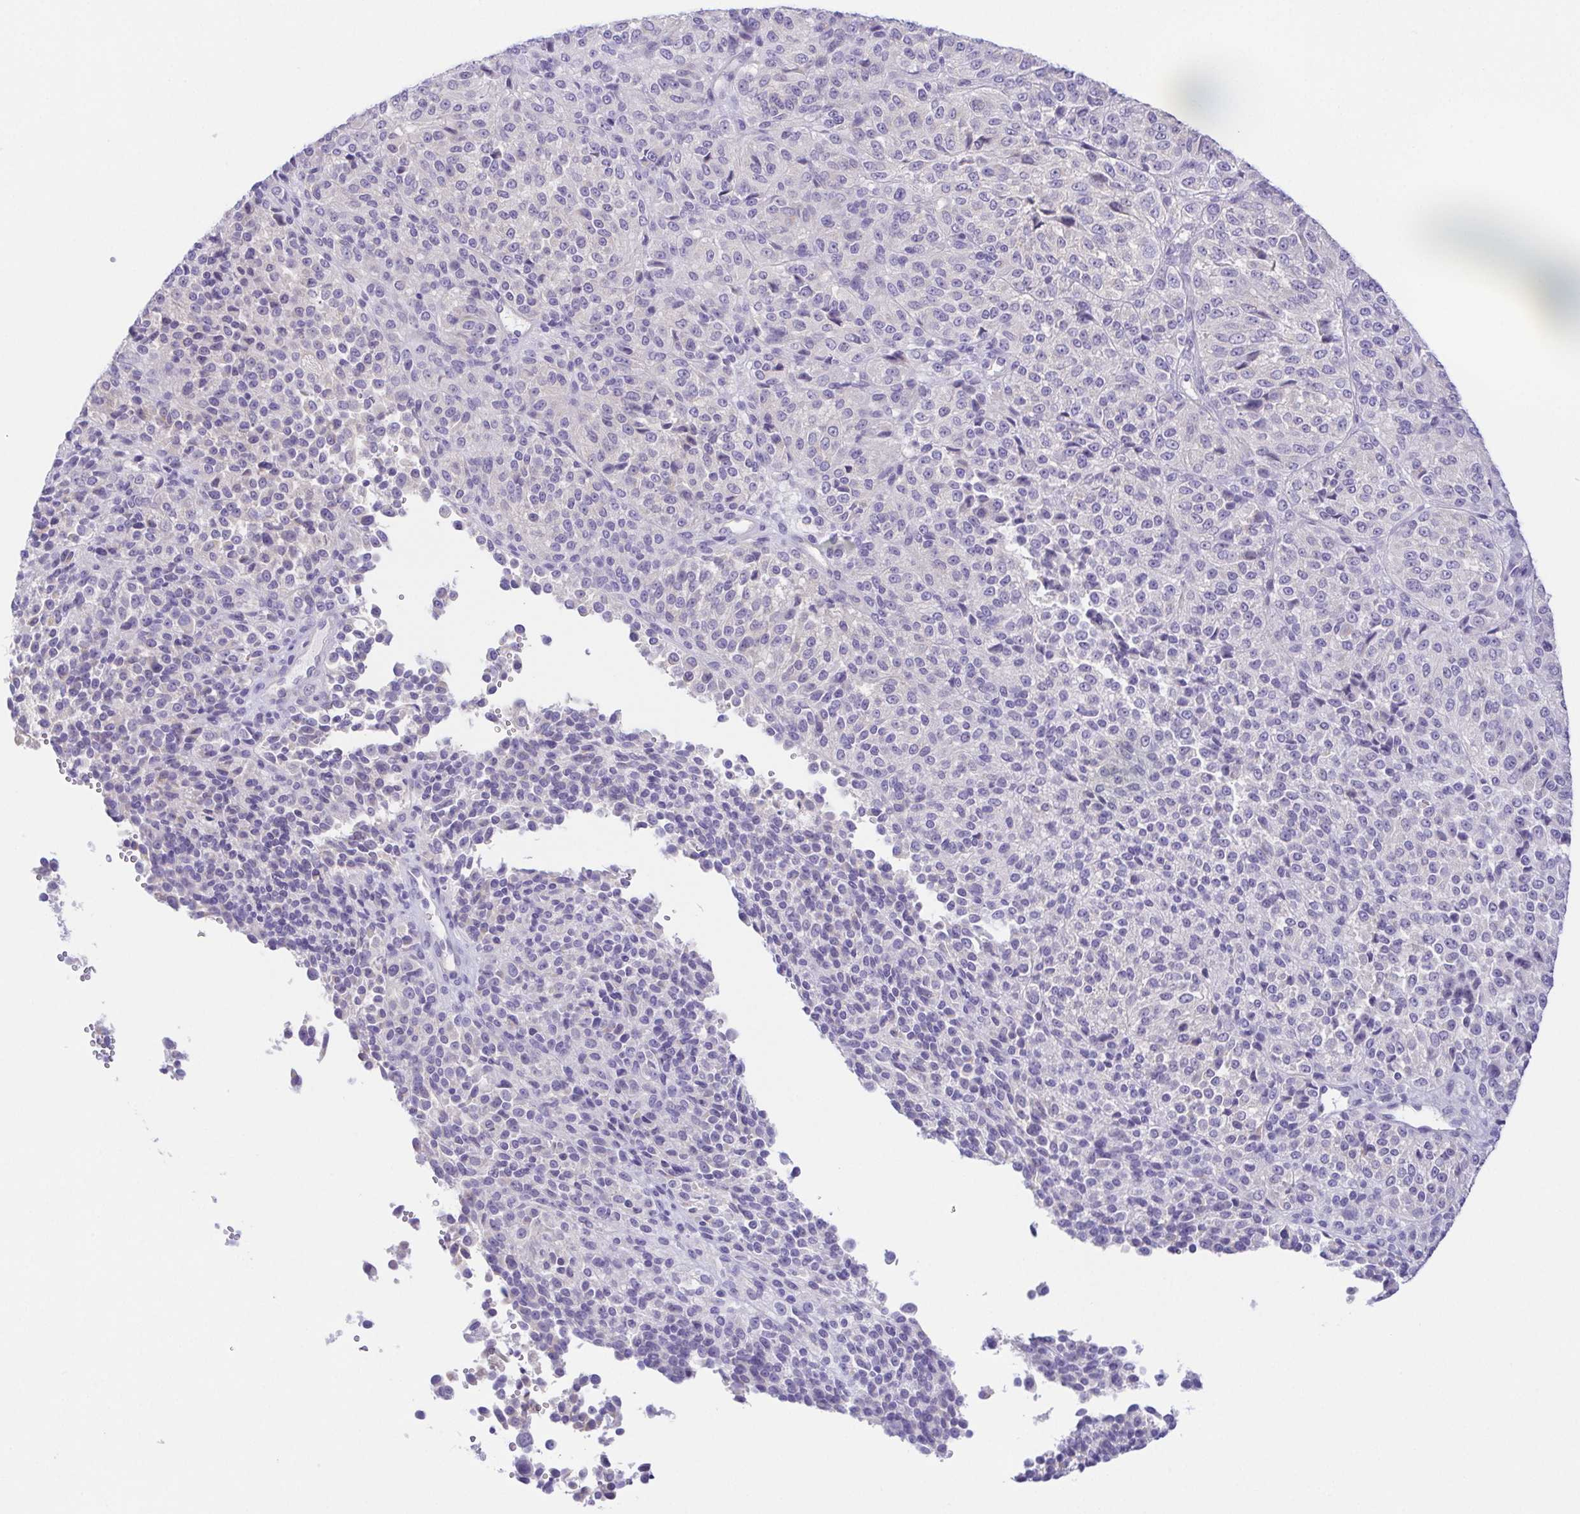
{"staining": {"intensity": "negative", "quantity": "none", "location": "none"}, "tissue": "melanoma", "cell_type": "Tumor cells", "image_type": "cancer", "snomed": [{"axis": "morphology", "description": "Malignant melanoma, Metastatic site"}, {"axis": "topography", "description": "Brain"}], "caption": "Malignant melanoma (metastatic site) was stained to show a protein in brown. There is no significant staining in tumor cells.", "gene": "KRTDAP", "patient": {"sex": "female", "age": 56}}